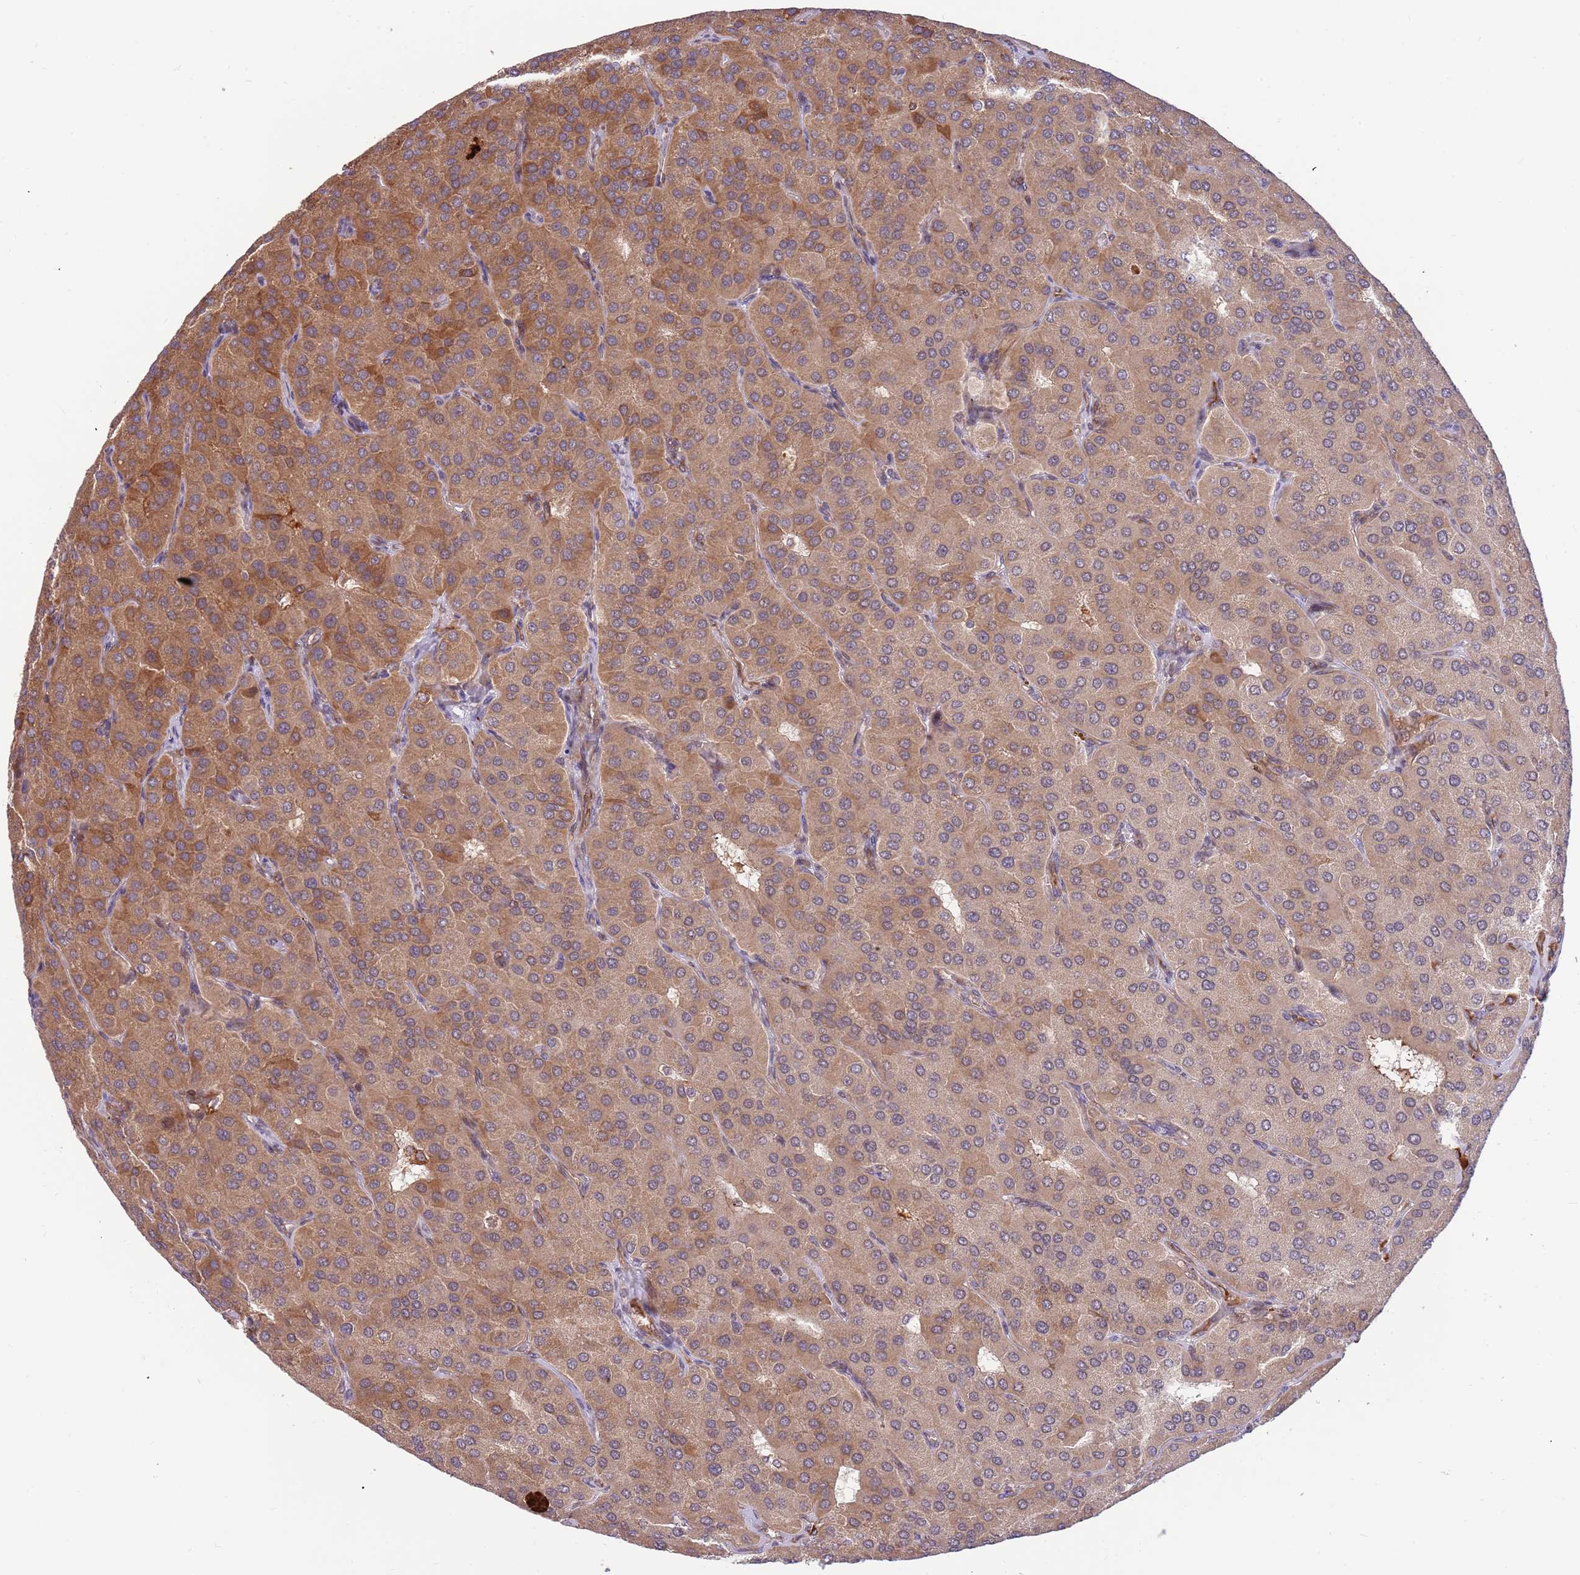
{"staining": {"intensity": "moderate", "quantity": ">75%", "location": "cytoplasmic/membranous"}, "tissue": "parathyroid gland", "cell_type": "Glandular cells", "image_type": "normal", "snomed": [{"axis": "morphology", "description": "Normal tissue, NOS"}, {"axis": "morphology", "description": "Adenoma, NOS"}, {"axis": "topography", "description": "Parathyroid gland"}], "caption": "Moderate cytoplasmic/membranous staining for a protein is identified in about >75% of glandular cells of benign parathyroid gland using immunohistochemistry.", "gene": "HAUS3", "patient": {"sex": "female", "age": 86}}